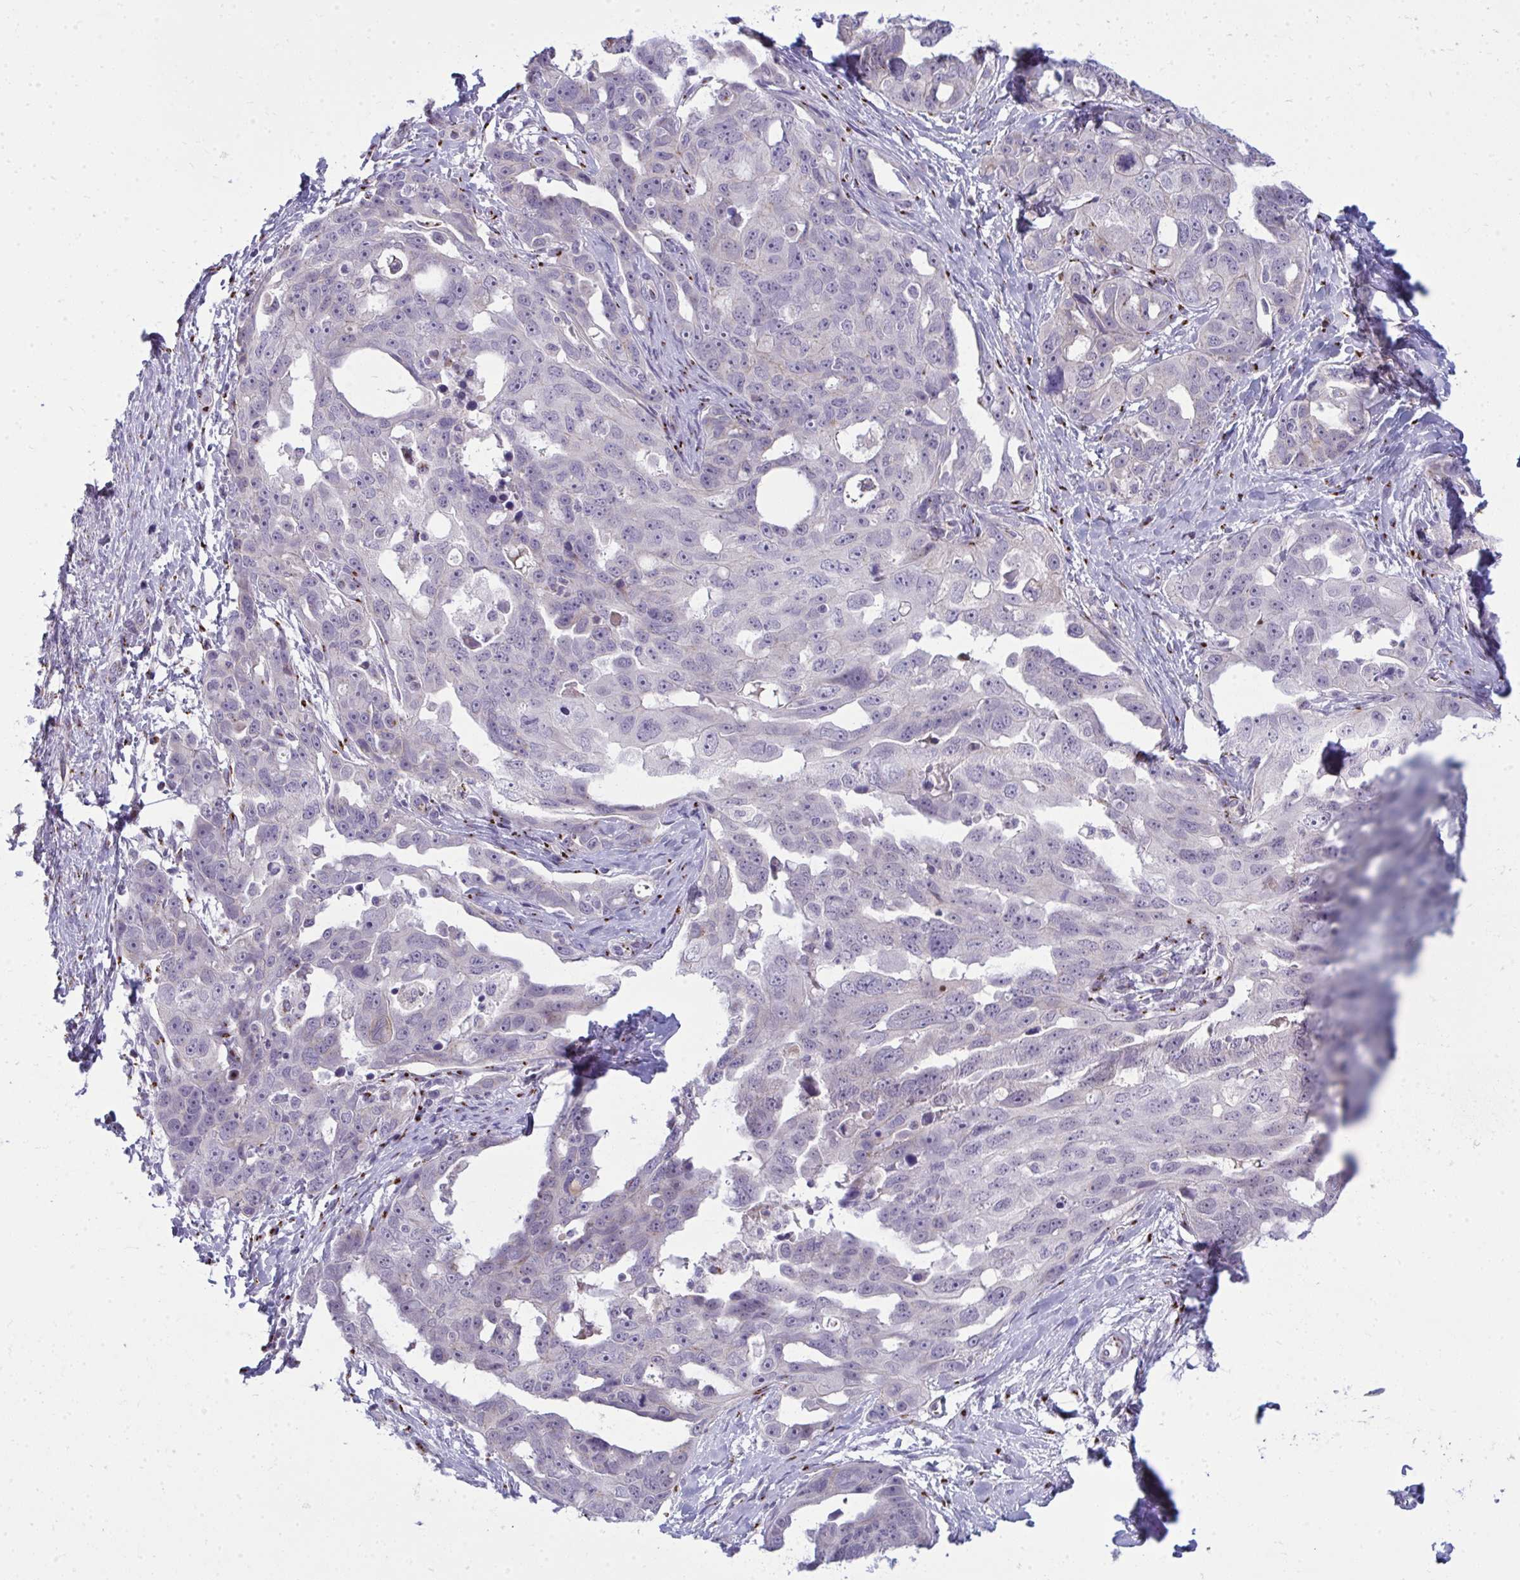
{"staining": {"intensity": "negative", "quantity": "none", "location": "none"}, "tissue": "ovarian cancer", "cell_type": "Tumor cells", "image_type": "cancer", "snomed": [{"axis": "morphology", "description": "Carcinoma, endometroid"}, {"axis": "topography", "description": "Ovary"}], "caption": "DAB immunohistochemical staining of ovarian endometroid carcinoma displays no significant expression in tumor cells.", "gene": "DTX4", "patient": {"sex": "female", "age": 70}}